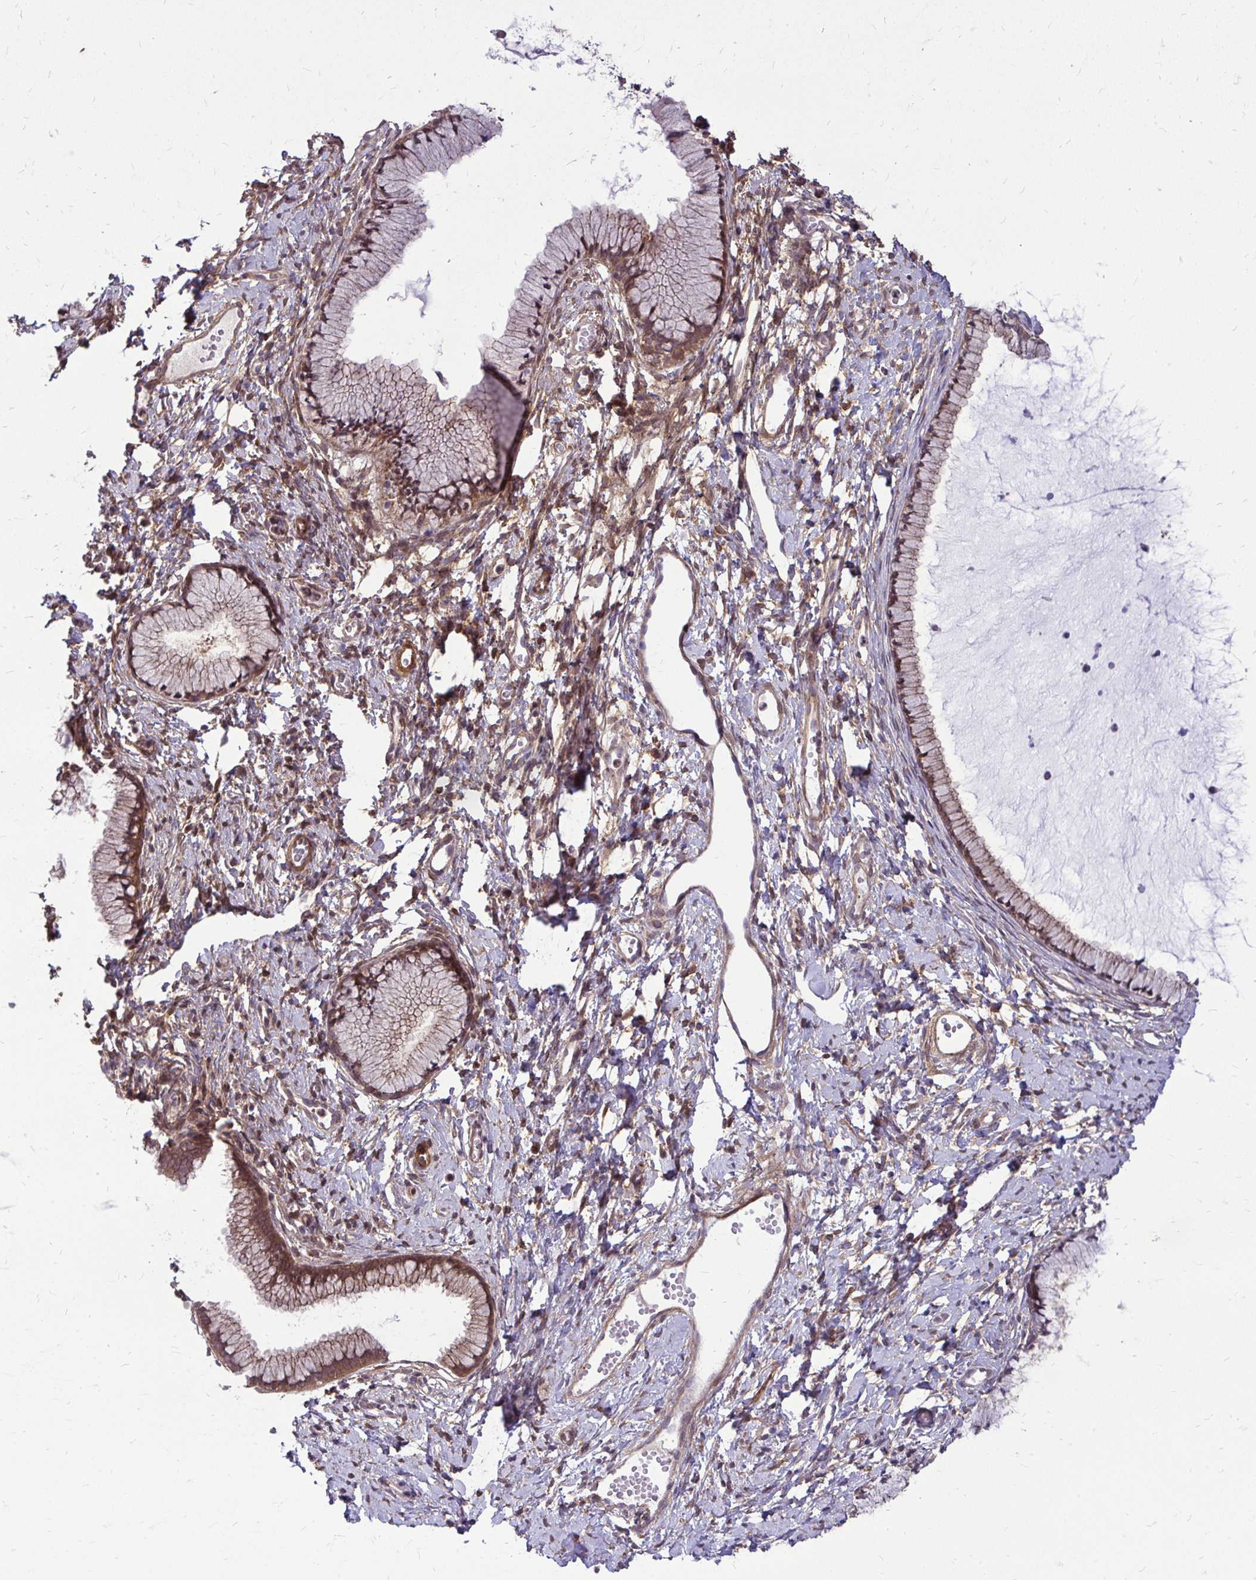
{"staining": {"intensity": "moderate", "quantity": ">75%", "location": "cytoplasmic/membranous,nuclear"}, "tissue": "cervix", "cell_type": "Glandular cells", "image_type": "normal", "snomed": [{"axis": "morphology", "description": "Normal tissue, NOS"}, {"axis": "topography", "description": "Cervix"}], "caption": "Immunohistochemical staining of unremarkable human cervix demonstrates >75% levels of moderate cytoplasmic/membranous,nuclear protein expression in about >75% of glandular cells.", "gene": "TRIP6", "patient": {"sex": "female", "age": 40}}